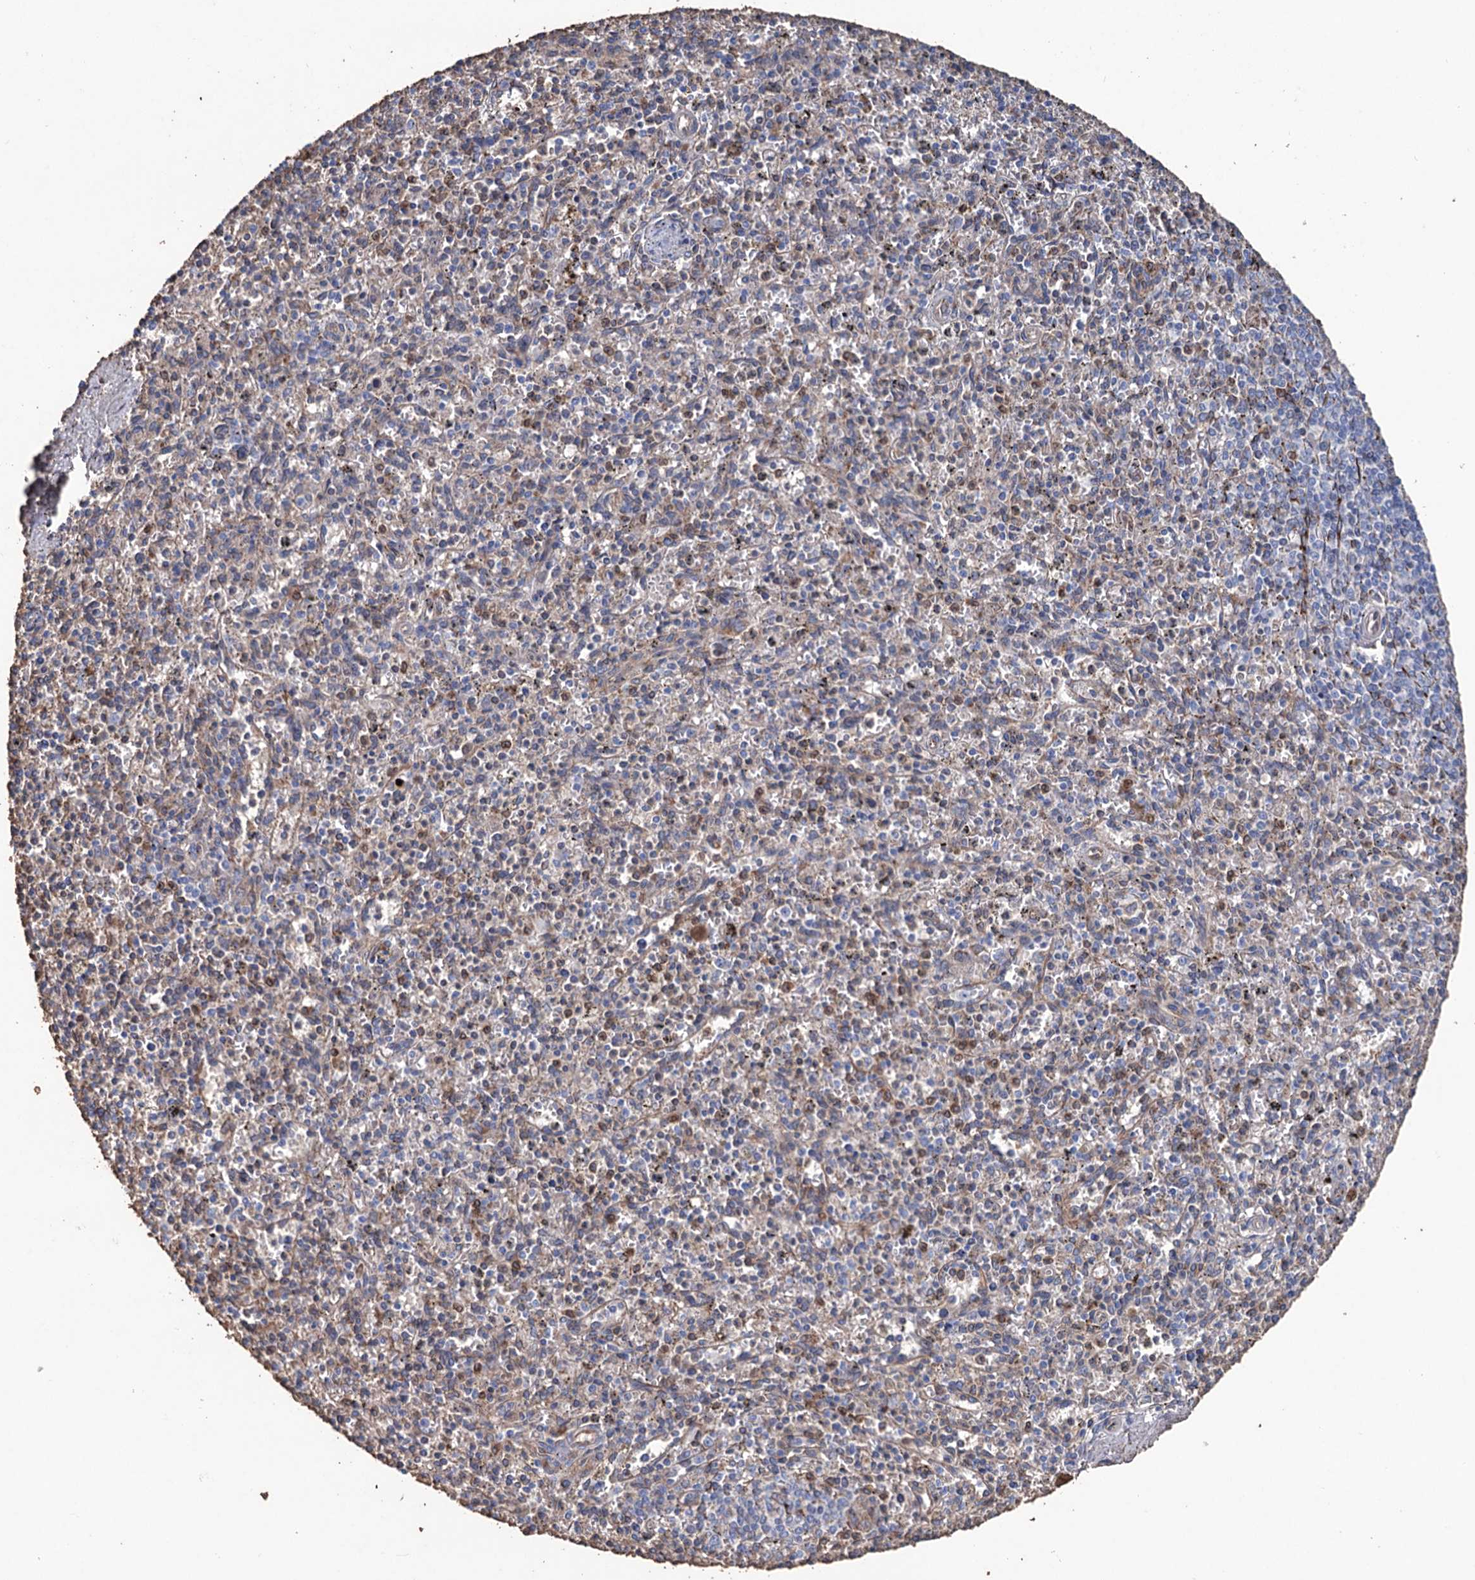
{"staining": {"intensity": "strong", "quantity": "<25%", "location": "cytoplasmic/membranous"}, "tissue": "spleen", "cell_type": "Cells in red pulp", "image_type": "normal", "snomed": [{"axis": "morphology", "description": "Normal tissue, NOS"}, {"axis": "topography", "description": "Spleen"}], "caption": "Immunohistochemistry (IHC) (DAB) staining of unremarkable spleen shows strong cytoplasmic/membranous protein staining in approximately <25% of cells in red pulp. Nuclei are stained in blue.", "gene": "STING1", "patient": {"sex": "male", "age": 72}}